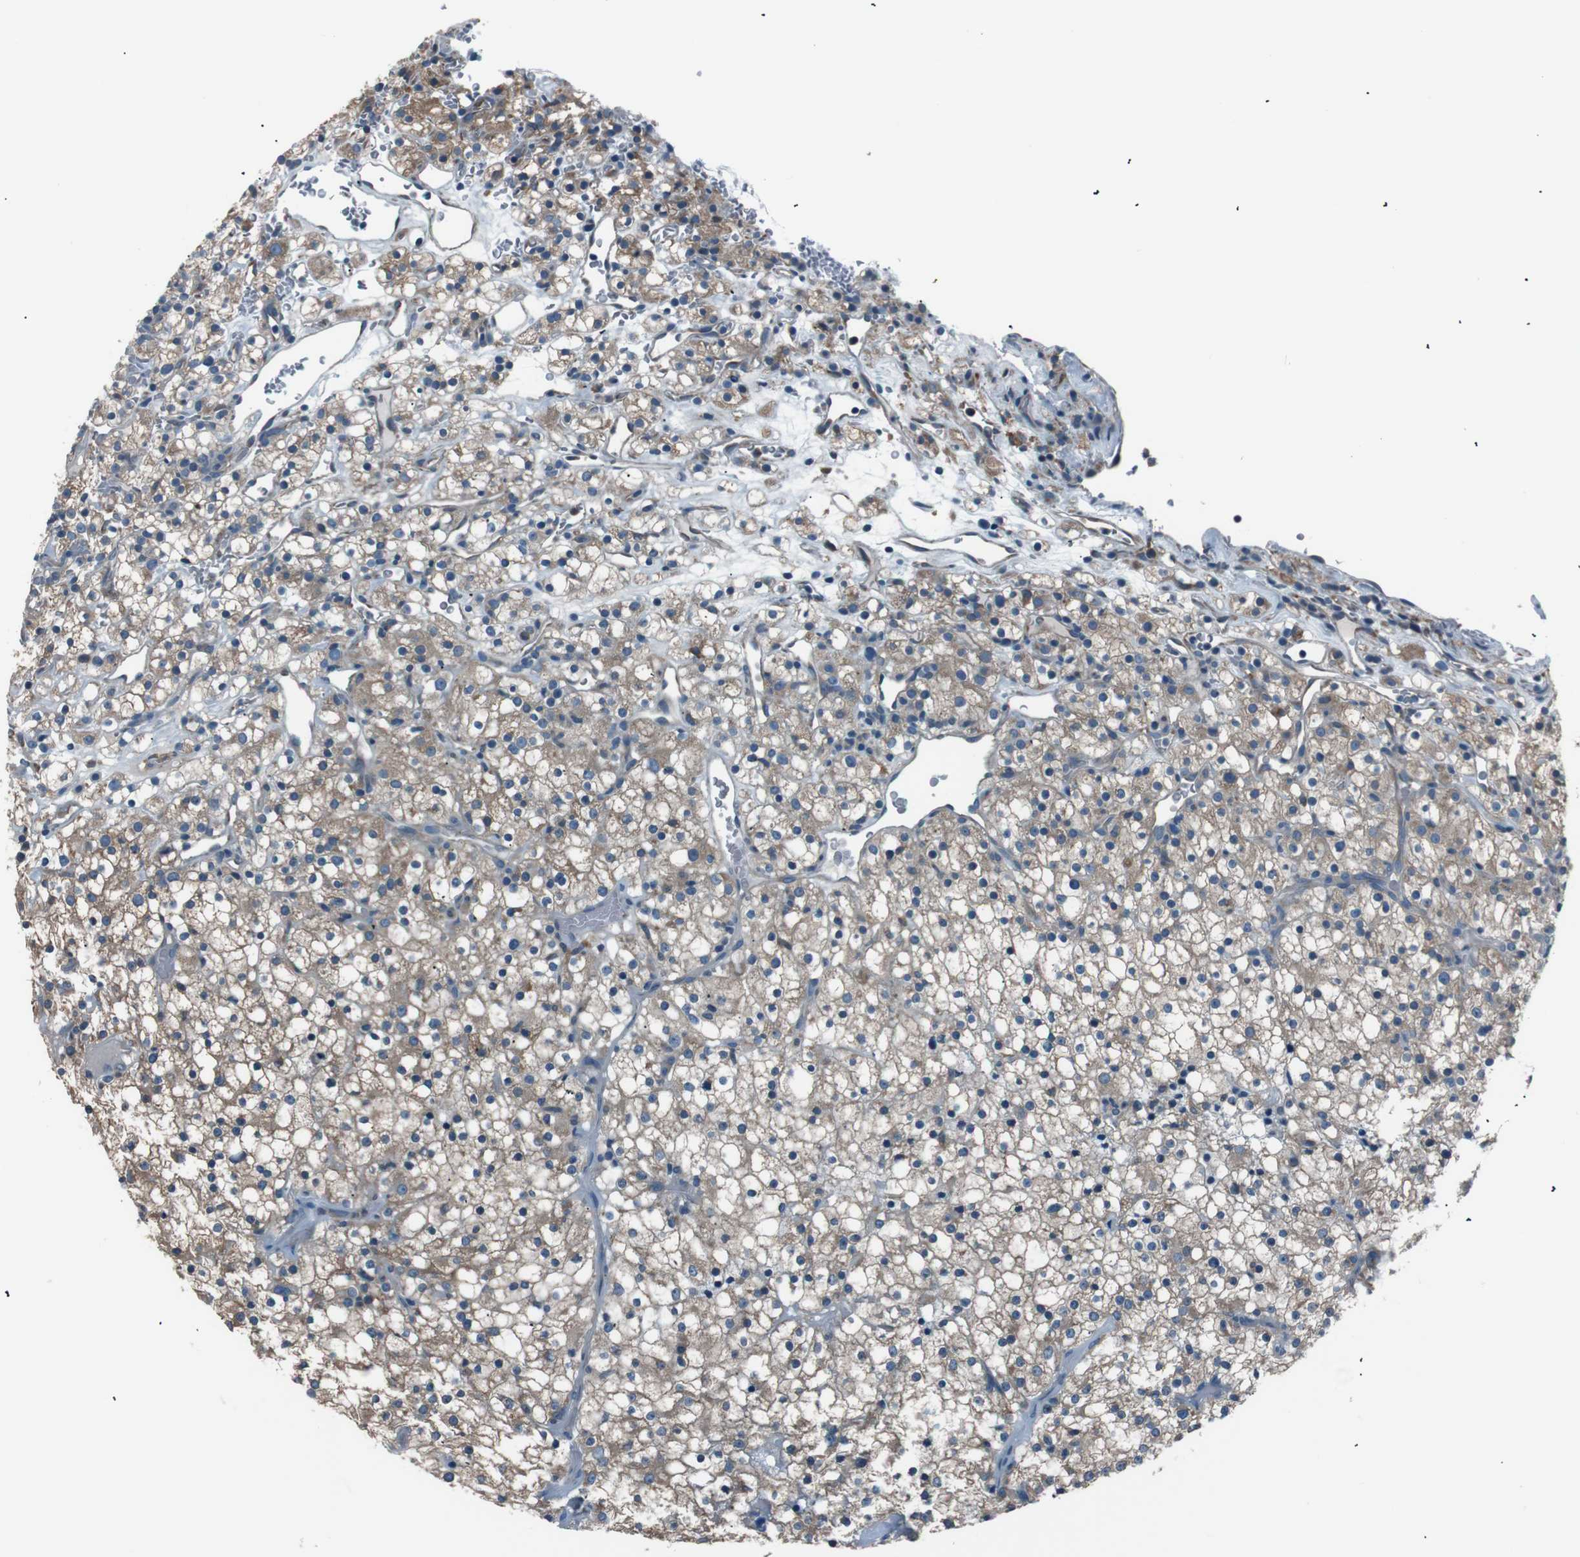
{"staining": {"intensity": "moderate", "quantity": "25%-75%", "location": "cytoplasmic/membranous"}, "tissue": "renal cancer", "cell_type": "Tumor cells", "image_type": "cancer", "snomed": [{"axis": "morphology", "description": "Normal tissue, NOS"}, {"axis": "morphology", "description": "Adenocarcinoma, NOS"}, {"axis": "topography", "description": "Kidney"}], "caption": "Brown immunohistochemical staining in renal adenocarcinoma reveals moderate cytoplasmic/membranous positivity in about 25%-75% of tumor cells.", "gene": "SIGMAR1", "patient": {"sex": "female", "age": 72}}